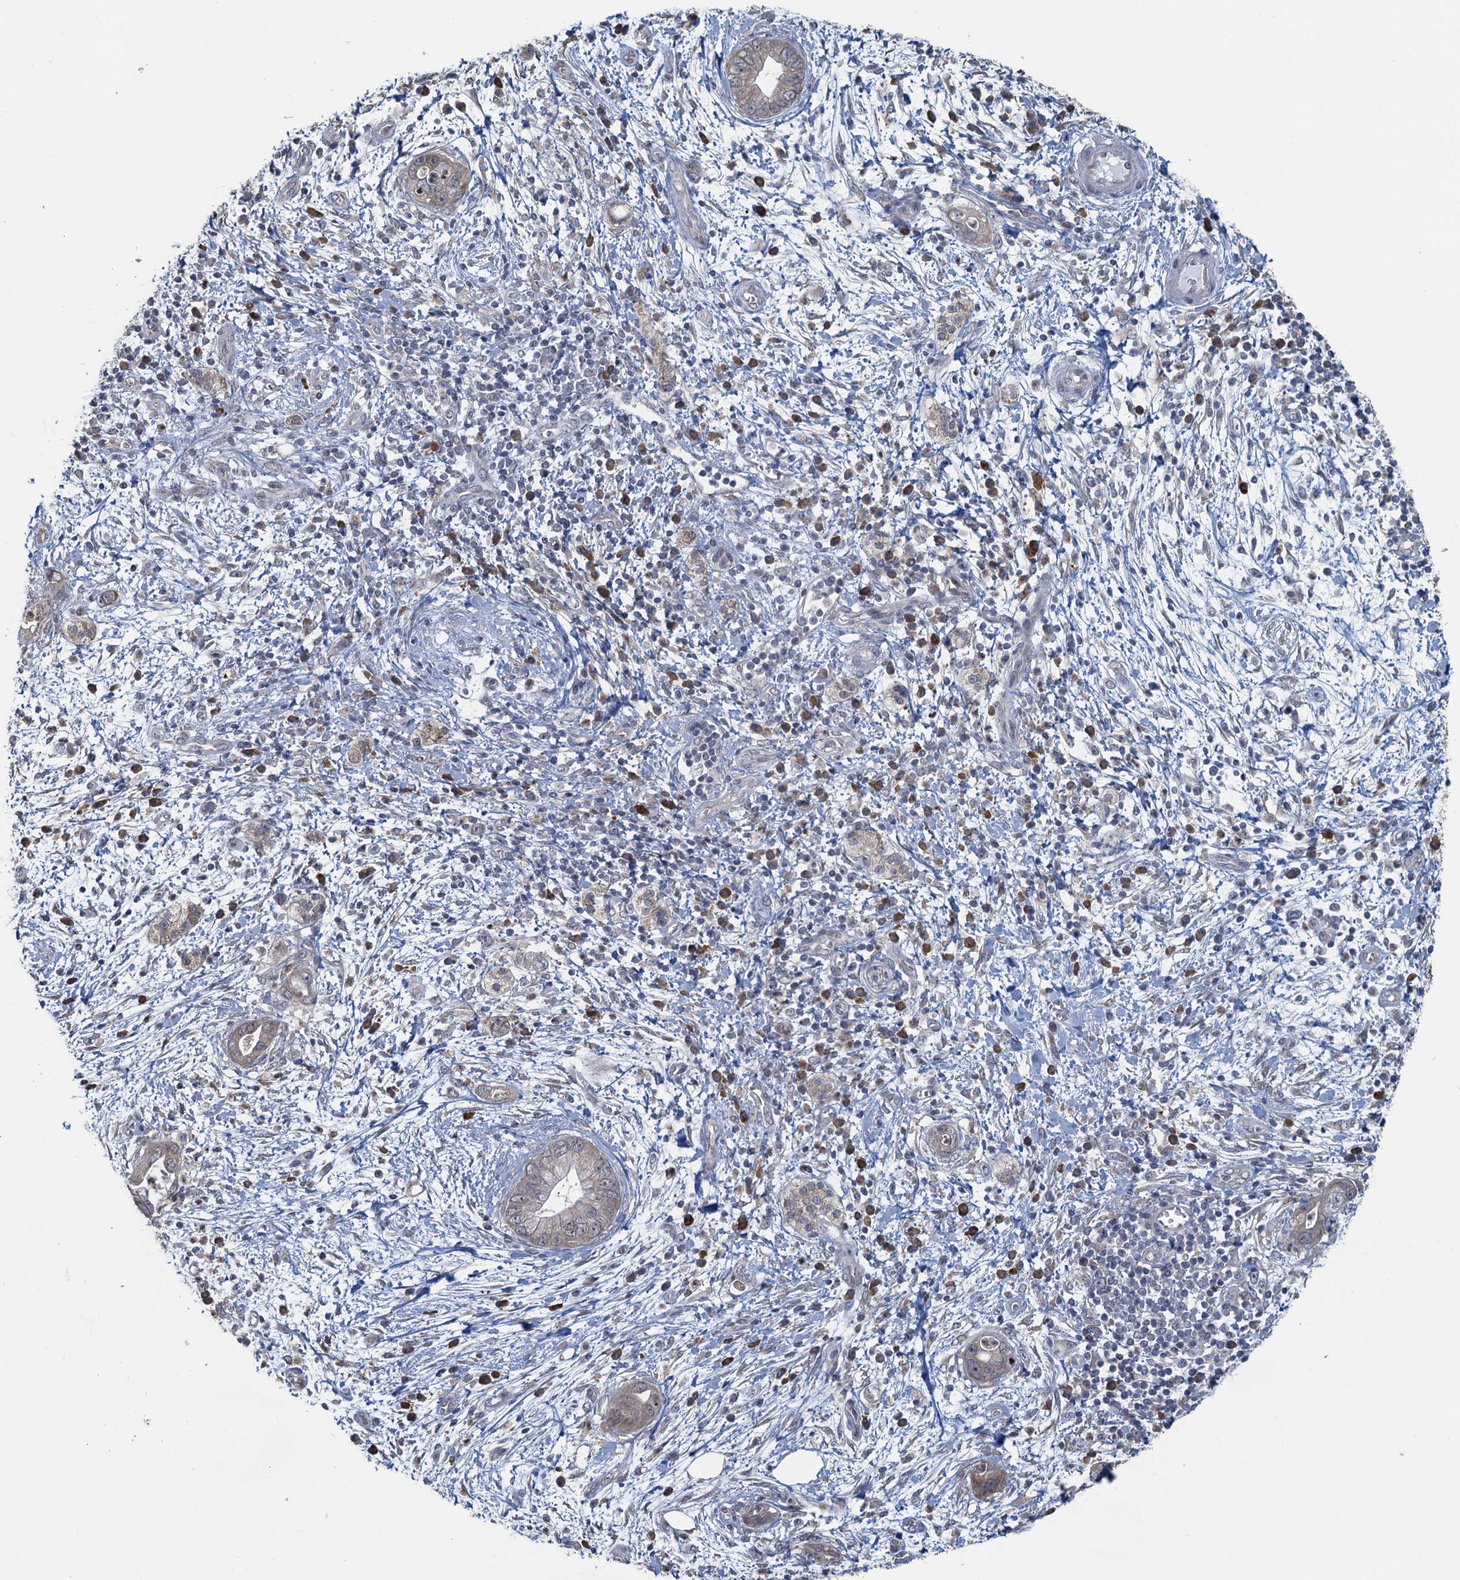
{"staining": {"intensity": "weak", "quantity": ">75%", "location": "cytoplasmic/membranous"}, "tissue": "pancreatic cancer", "cell_type": "Tumor cells", "image_type": "cancer", "snomed": [{"axis": "morphology", "description": "Adenocarcinoma, NOS"}, {"axis": "topography", "description": "Pancreas"}], "caption": "Pancreatic cancer stained with DAB (3,3'-diaminobenzidine) IHC demonstrates low levels of weak cytoplasmic/membranous positivity in approximately >75% of tumor cells.", "gene": "TEX35", "patient": {"sex": "male", "age": 75}}